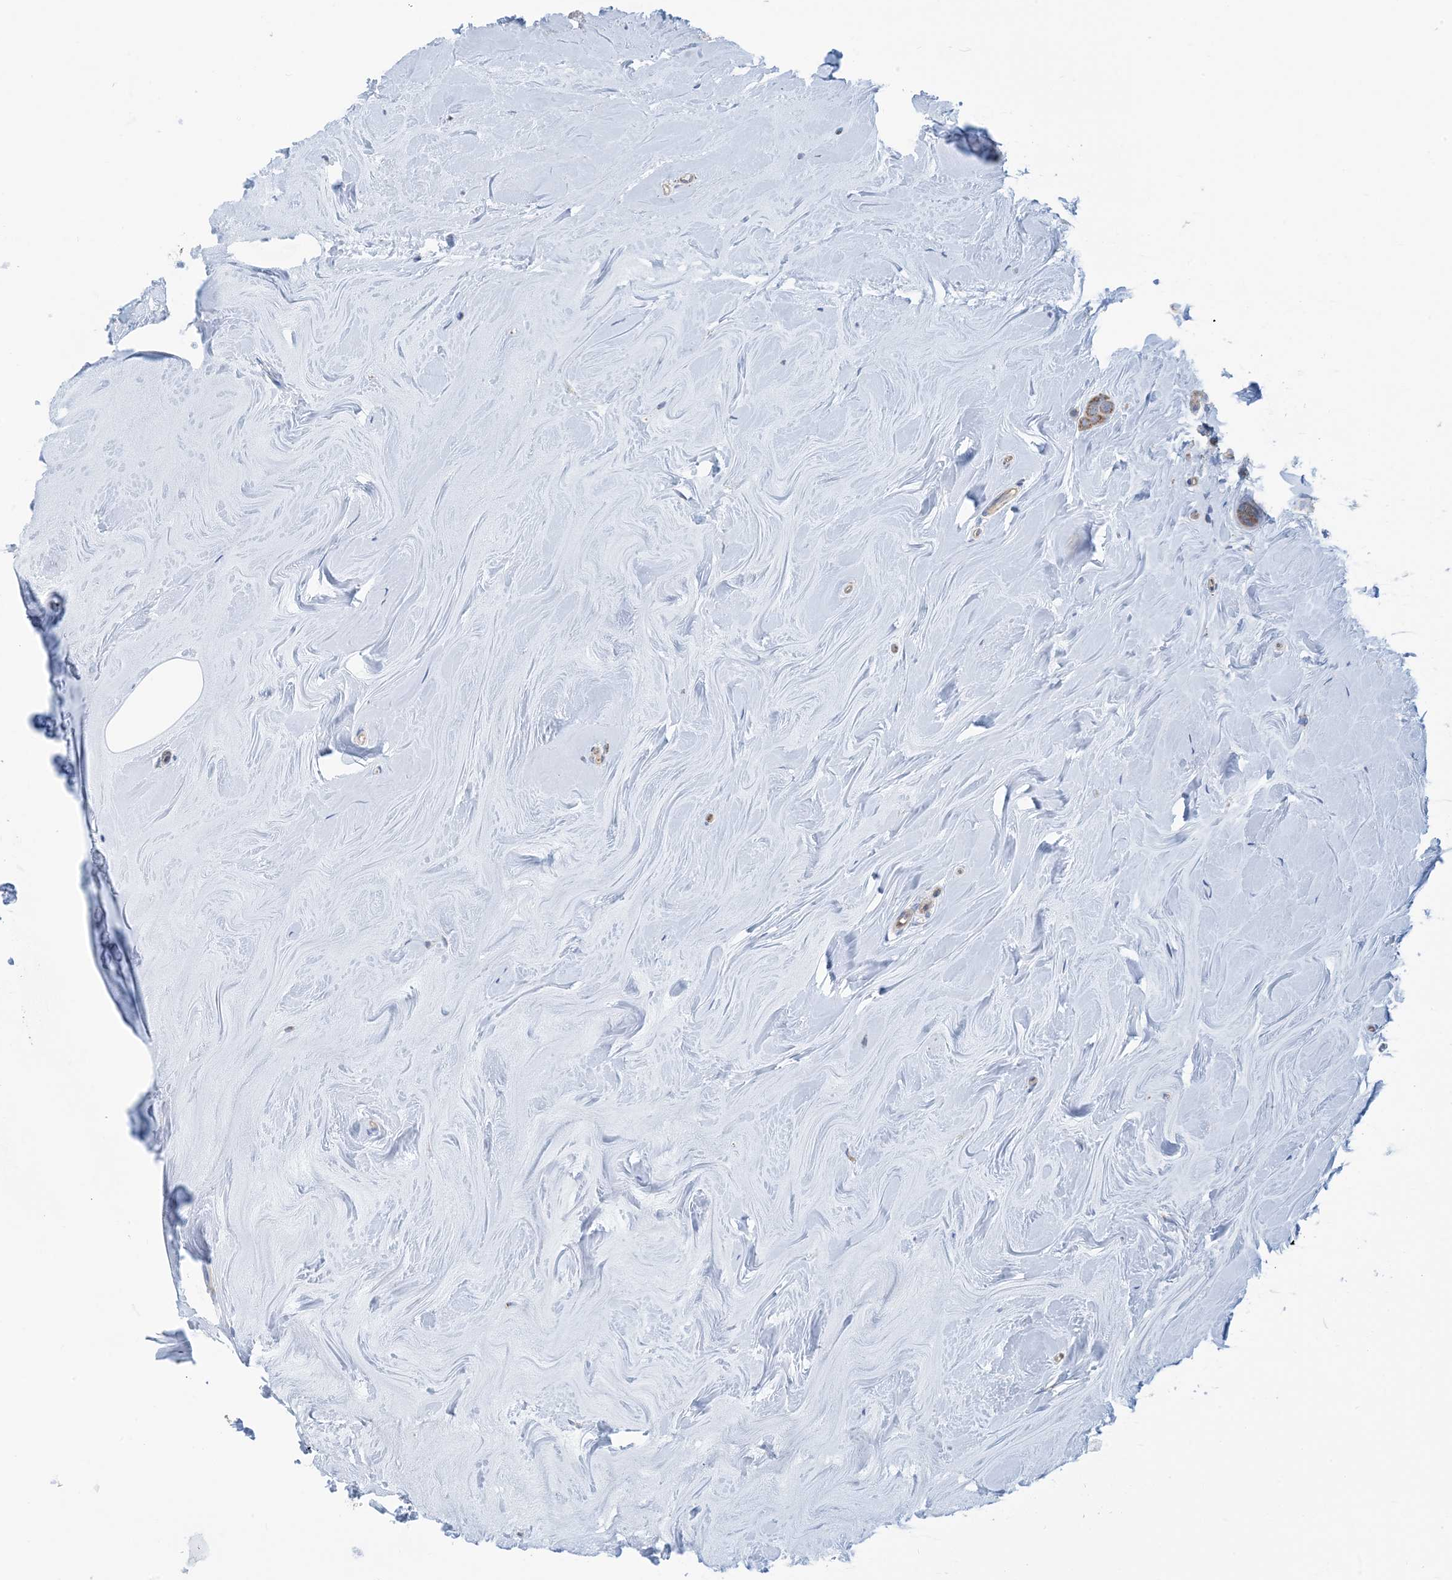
{"staining": {"intensity": "moderate", "quantity": ">75%", "location": "cytoplasmic/membranous"}, "tissue": "breast cancer", "cell_type": "Tumor cells", "image_type": "cancer", "snomed": [{"axis": "morphology", "description": "Lobular carcinoma"}, {"axis": "topography", "description": "Breast"}], "caption": "Human breast cancer stained with a brown dye exhibits moderate cytoplasmic/membranous positive expression in approximately >75% of tumor cells.", "gene": "PHOSPHO2", "patient": {"sex": "female", "age": 47}}